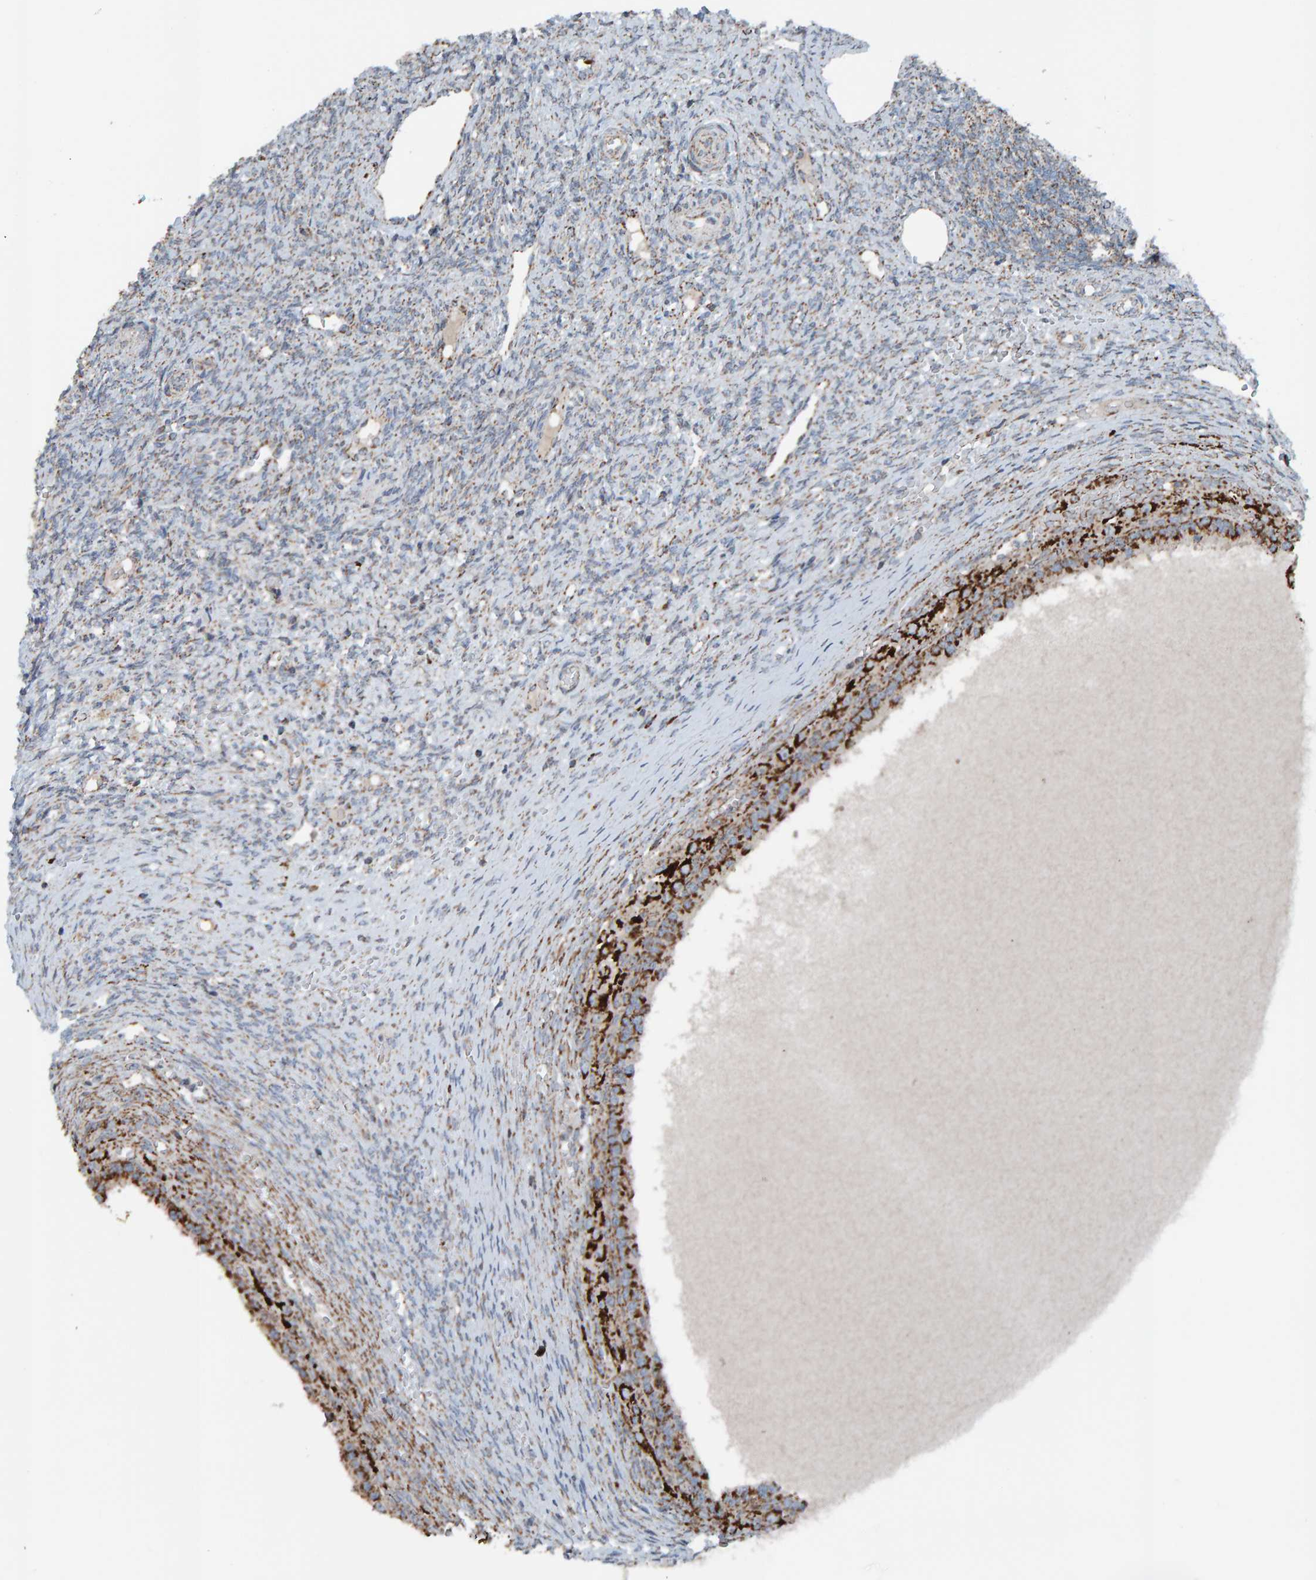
{"staining": {"intensity": "strong", "quantity": ">75%", "location": "cytoplasmic/membranous"}, "tissue": "ovary", "cell_type": "Follicle cells", "image_type": "normal", "snomed": [{"axis": "morphology", "description": "Normal tissue, NOS"}, {"axis": "topography", "description": "Ovary"}], "caption": "A brown stain shows strong cytoplasmic/membranous staining of a protein in follicle cells of normal ovary. Using DAB (3,3'-diaminobenzidine) (brown) and hematoxylin (blue) stains, captured at high magnification using brightfield microscopy.", "gene": "ZNF48", "patient": {"sex": "female", "age": 41}}